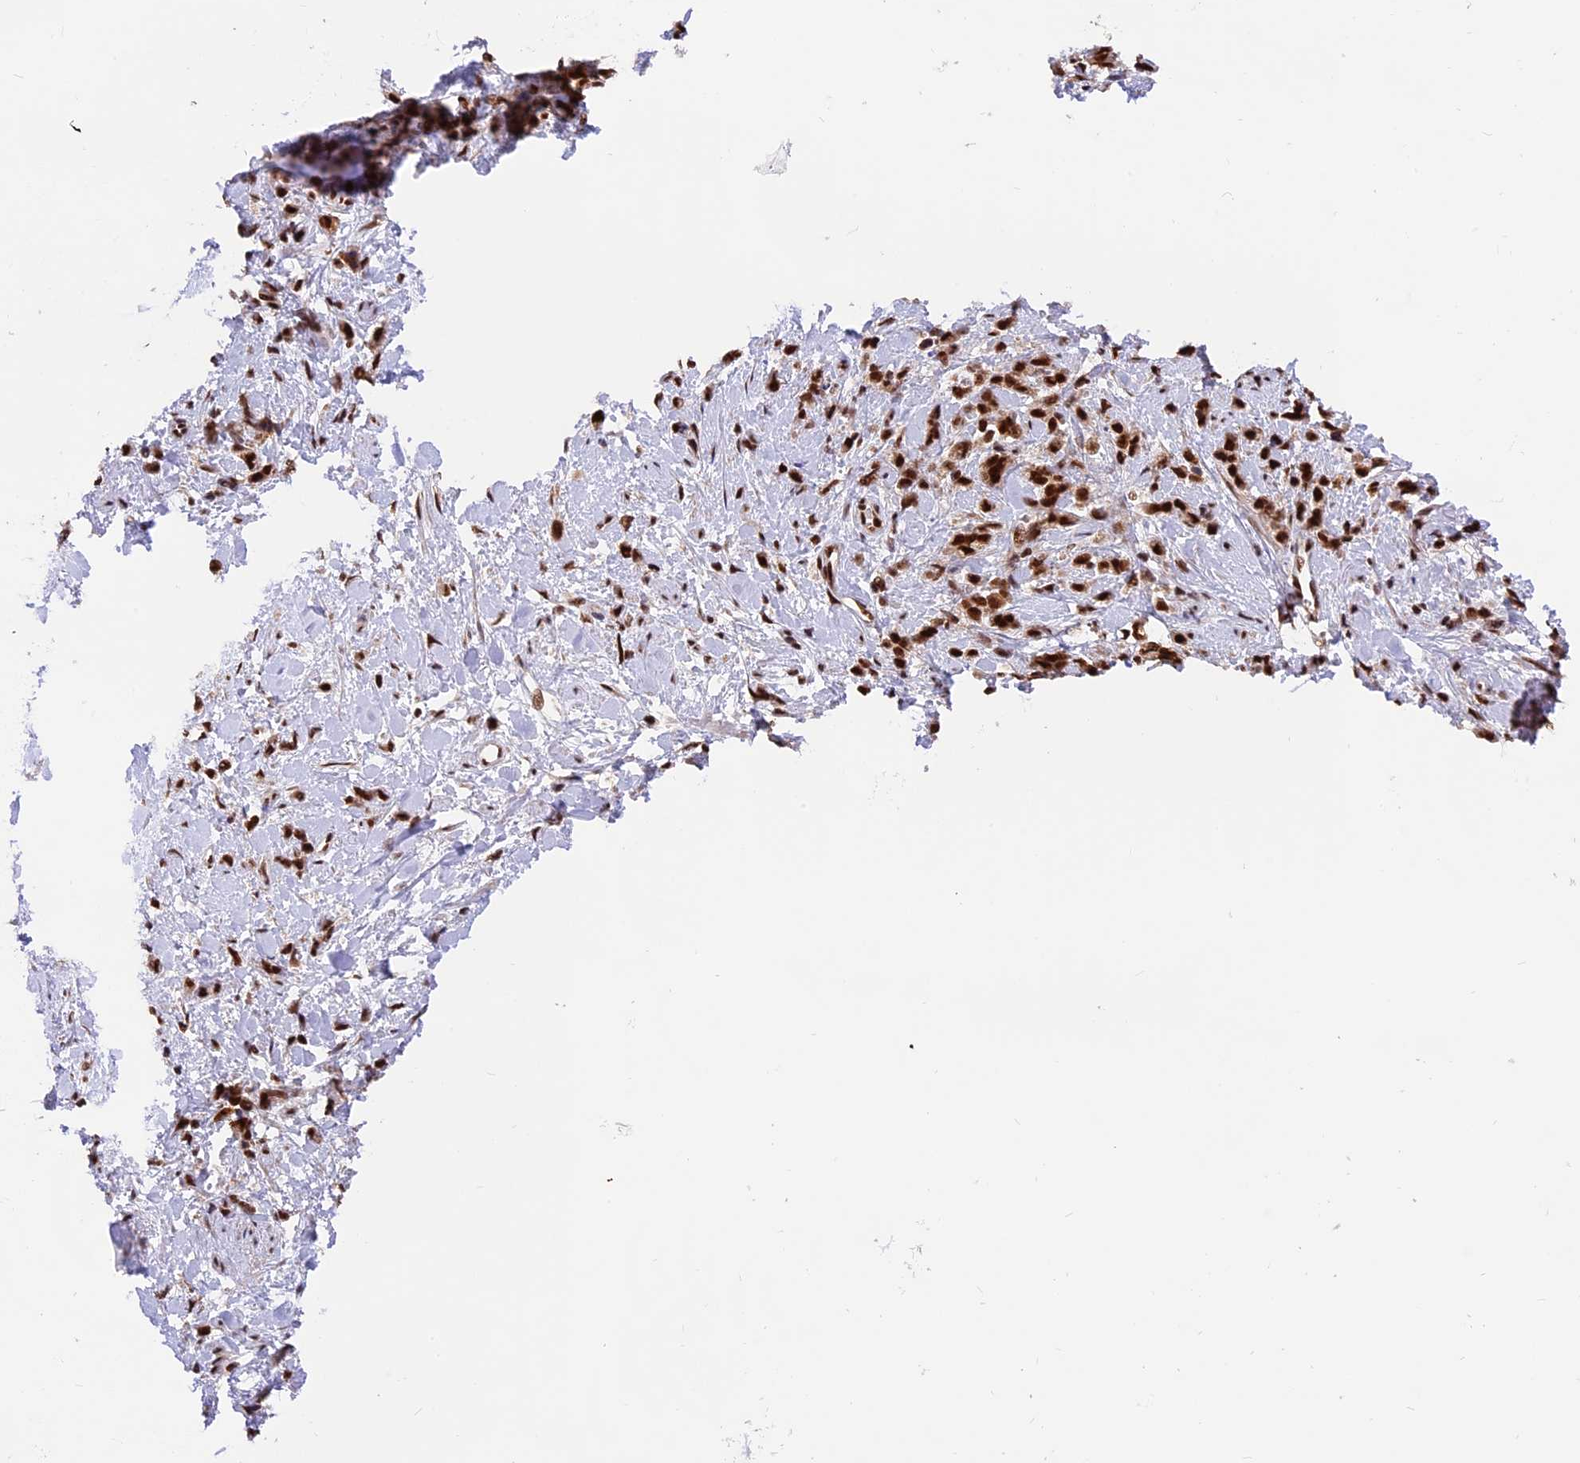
{"staining": {"intensity": "strong", "quantity": ">75%", "location": "nuclear"}, "tissue": "stomach cancer", "cell_type": "Tumor cells", "image_type": "cancer", "snomed": [{"axis": "morphology", "description": "Adenocarcinoma, NOS"}, {"axis": "topography", "description": "Stomach"}], "caption": "Protein expression analysis of stomach cancer (adenocarcinoma) demonstrates strong nuclear expression in about >75% of tumor cells.", "gene": "RAMAC", "patient": {"sex": "female", "age": 60}}